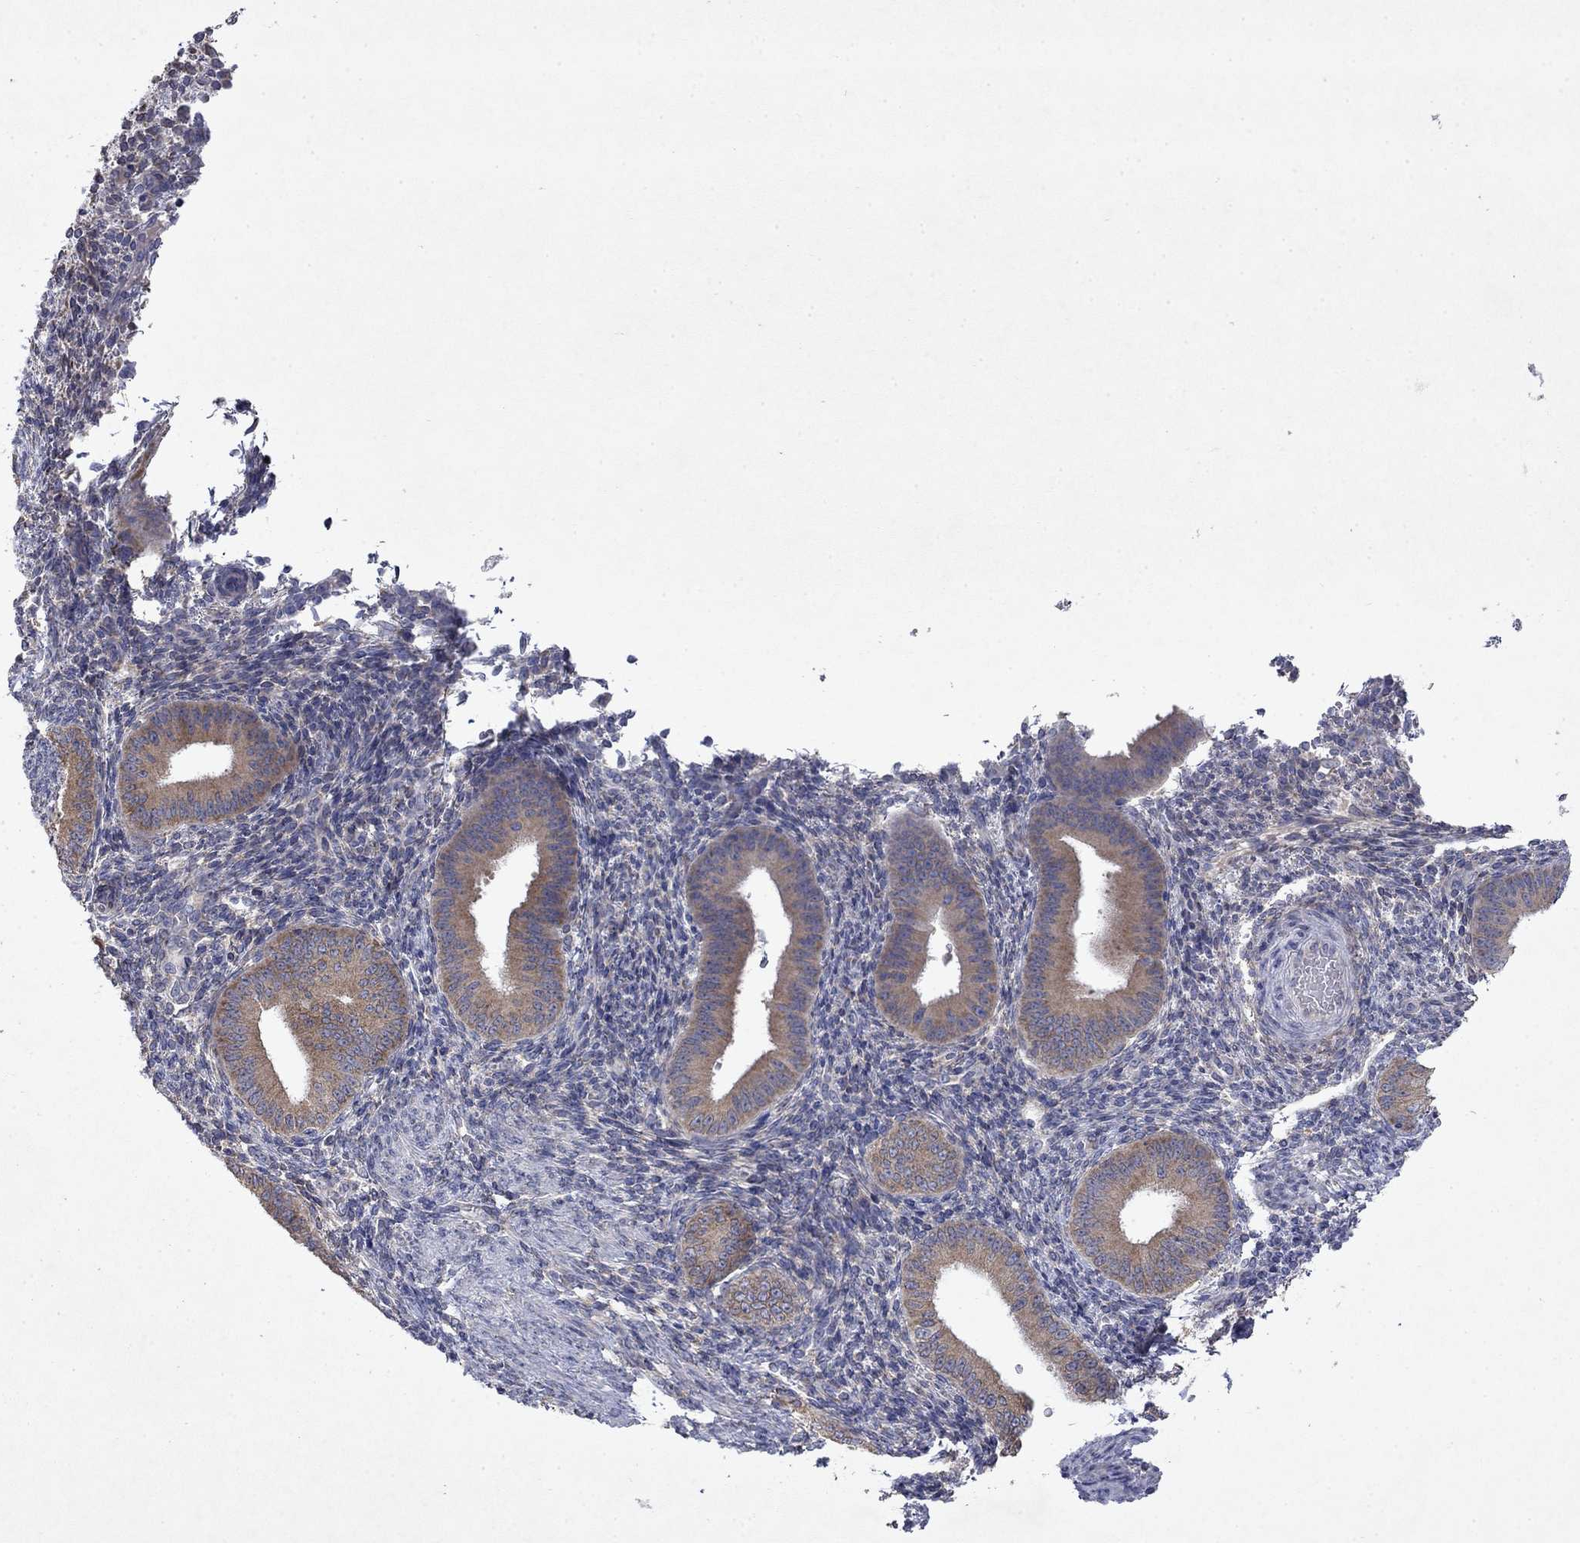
{"staining": {"intensity": "negative", "quantity": "none", "location": "none"}, "tissue": "endometrium", "cell_type": "Cells in endometrial stroma", "image_type": "normal", "snomed": [{"axis": "morphology", "description": "Normal tissue, NOS"}, {"axis": "topography", "description": "Endometrium"}], "caption": "High magnification brightfield microscopy of normal endometrium stained with DAB (3,3'-diaminobenzidine) (brown) and counterstained with hematoxylin (blue): cells in endometrial stroma show no significant staining.", "gene": "TMEM97", "patient": {"sex": "female", "age": 39}}